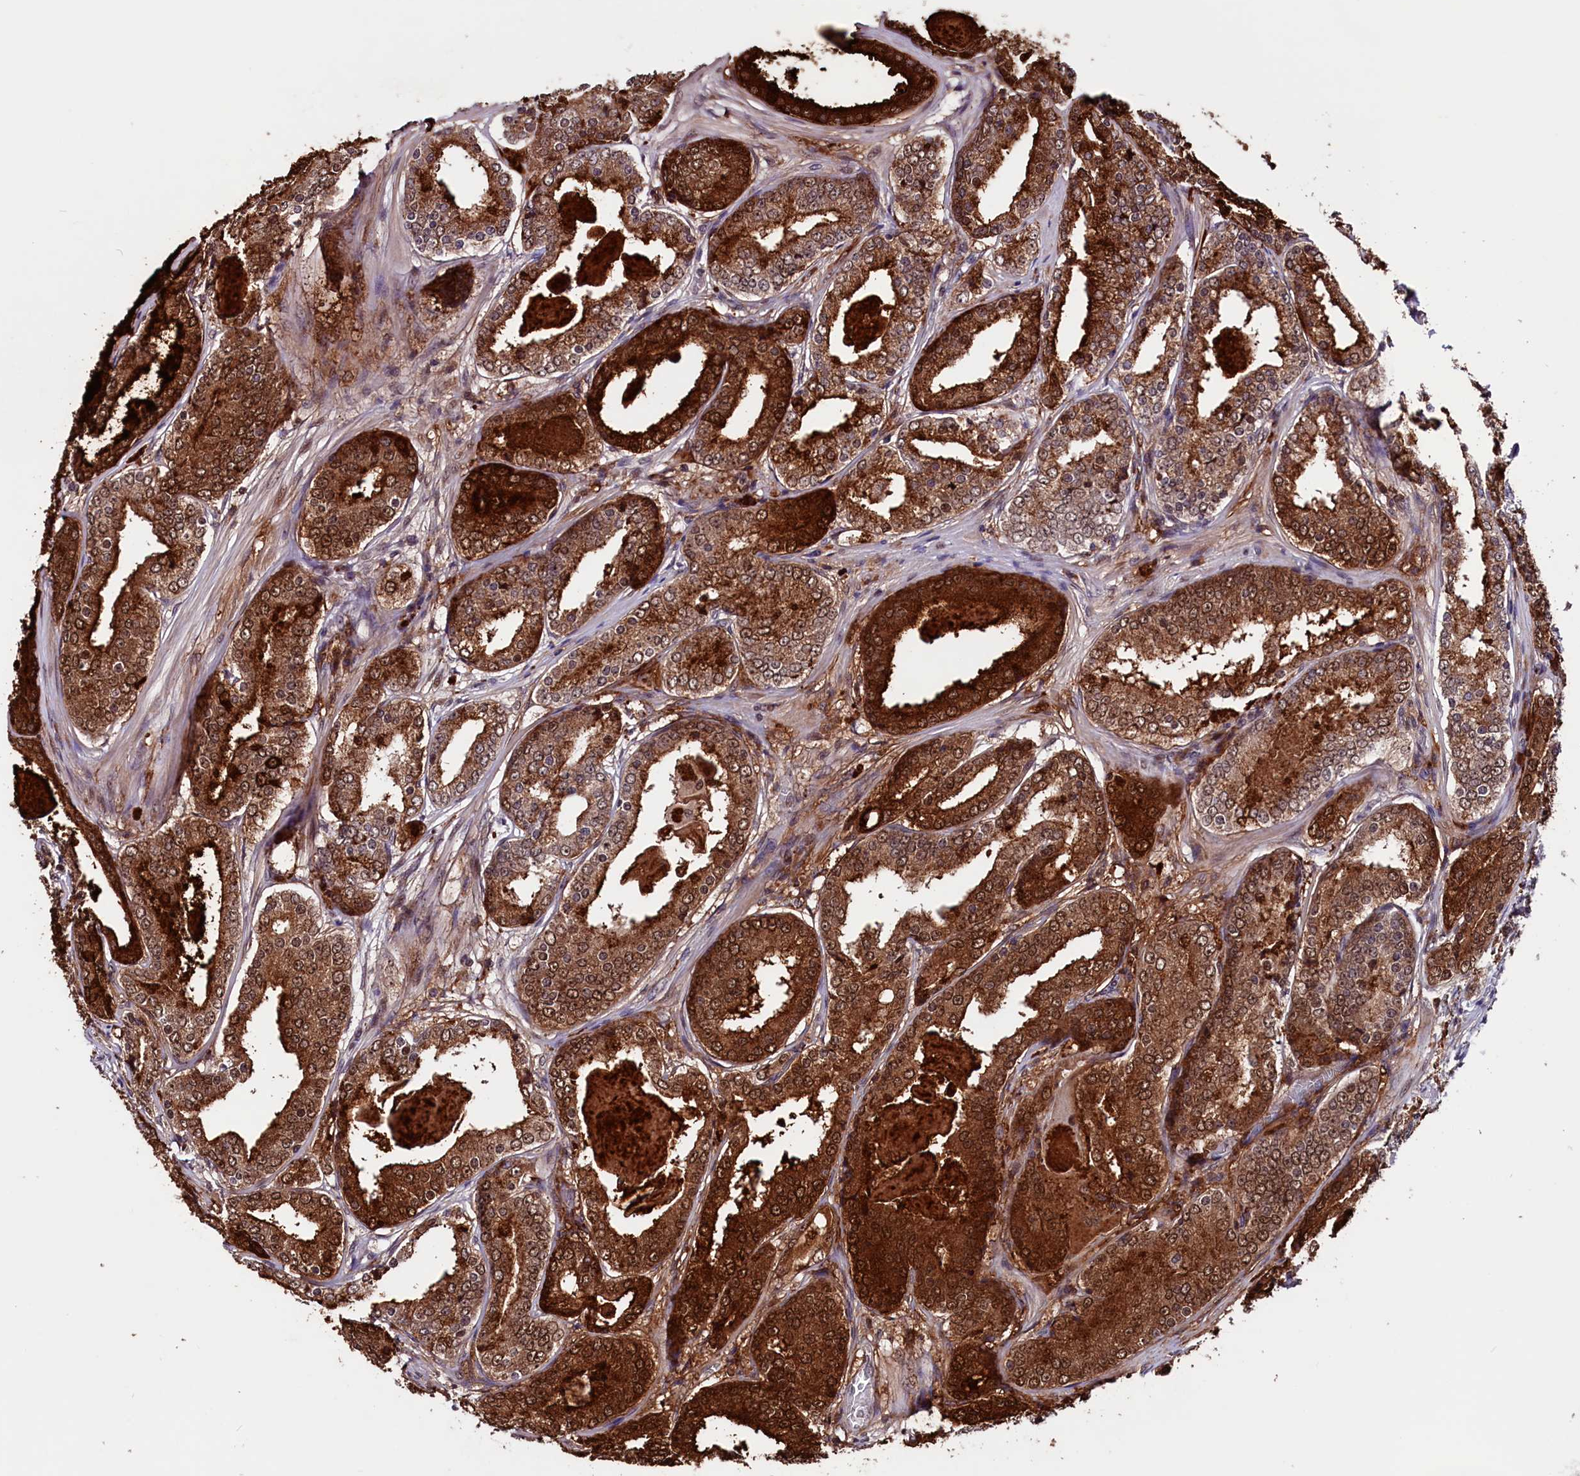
{"staining": {"intensity": "strong", "quantity": ">75%", "location": "cytoplasmic/membranous,nuclear"}, "tissue": "prostate cancer", "cell_type": "Tumor cells", "image_type": "cancer", "snomed": [{"axis": "morphology", "description": "Adenocarcinoma, Low grade"}, {"axis": "topography", "description": "Prostate"}], "caption": "This micrograph exhibits low-grade adenocarcinoma (prostate) stained with immunohistochemistry (IHC) to label a protein in brown. The cytoplasmic/membranous and nuclear of tumor cells show strong positivity for the protein. Nuclei are counter-stained blue.", "gene": "RNMT", "patient": {"sex": "male", "age": 68}}